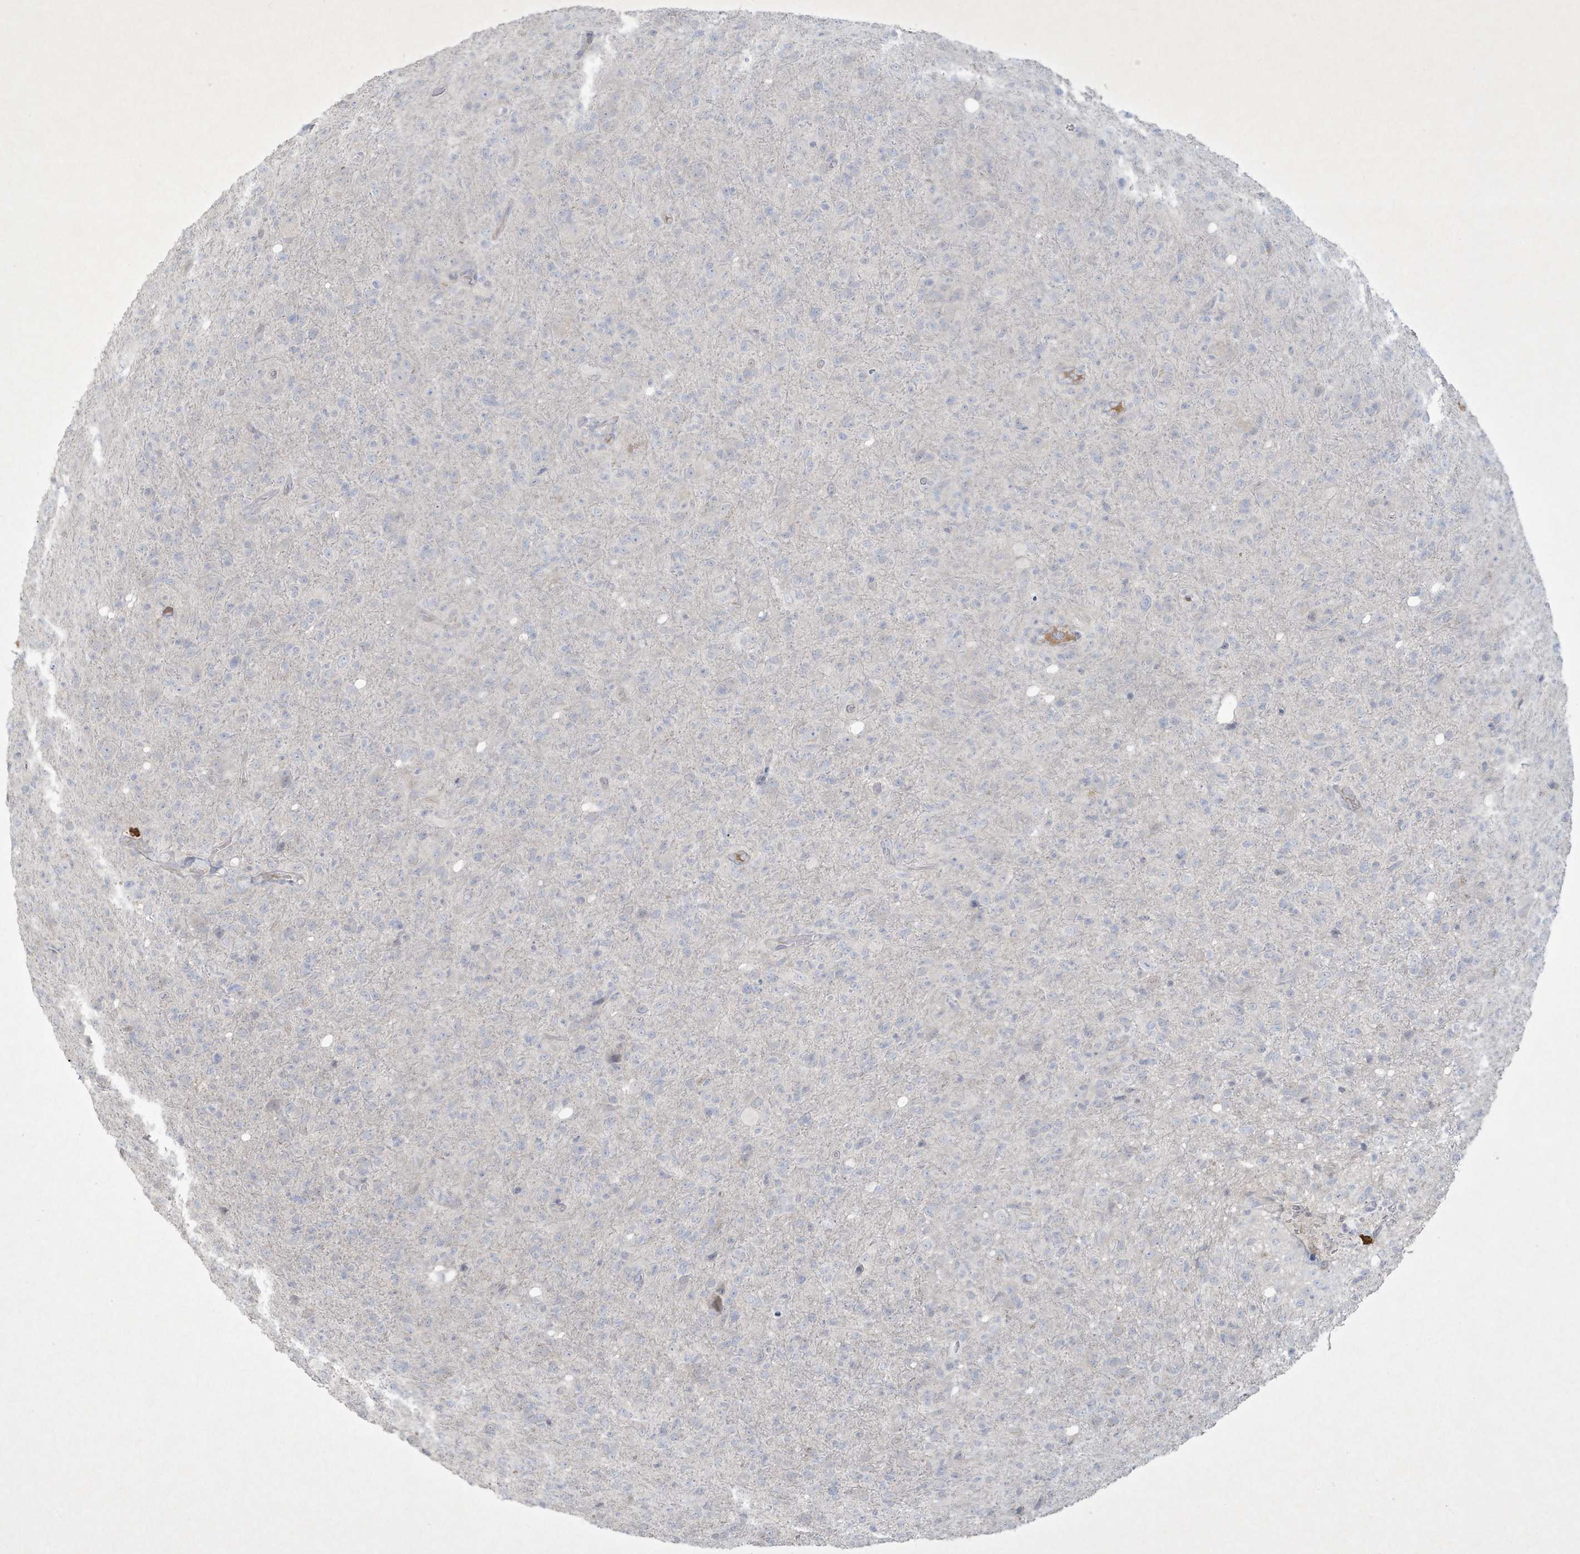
{"staining": {"intensity": "negative", "quantity": "none", "location": "none"}, "tissue": "glioma", "cell_type": "Tumor cells", "image_type": "cancer", "snomed": [{"axis": "morphology", "description": "Glioma, malignant, High grade"}, {"axis": "topography", "description": "Brain"}], "caption": "Immunohistochemical staining of malignant high-grade glioma exhibits no significant staining in tumor cells. (Stains: DAB immunohistochemistry (IHC) with hematoxylin counter stain, Microscopy: brightfield microscopy at high magnification).", "gene": "CCDC24", "patient": {"sex": "female", "age": 57}}